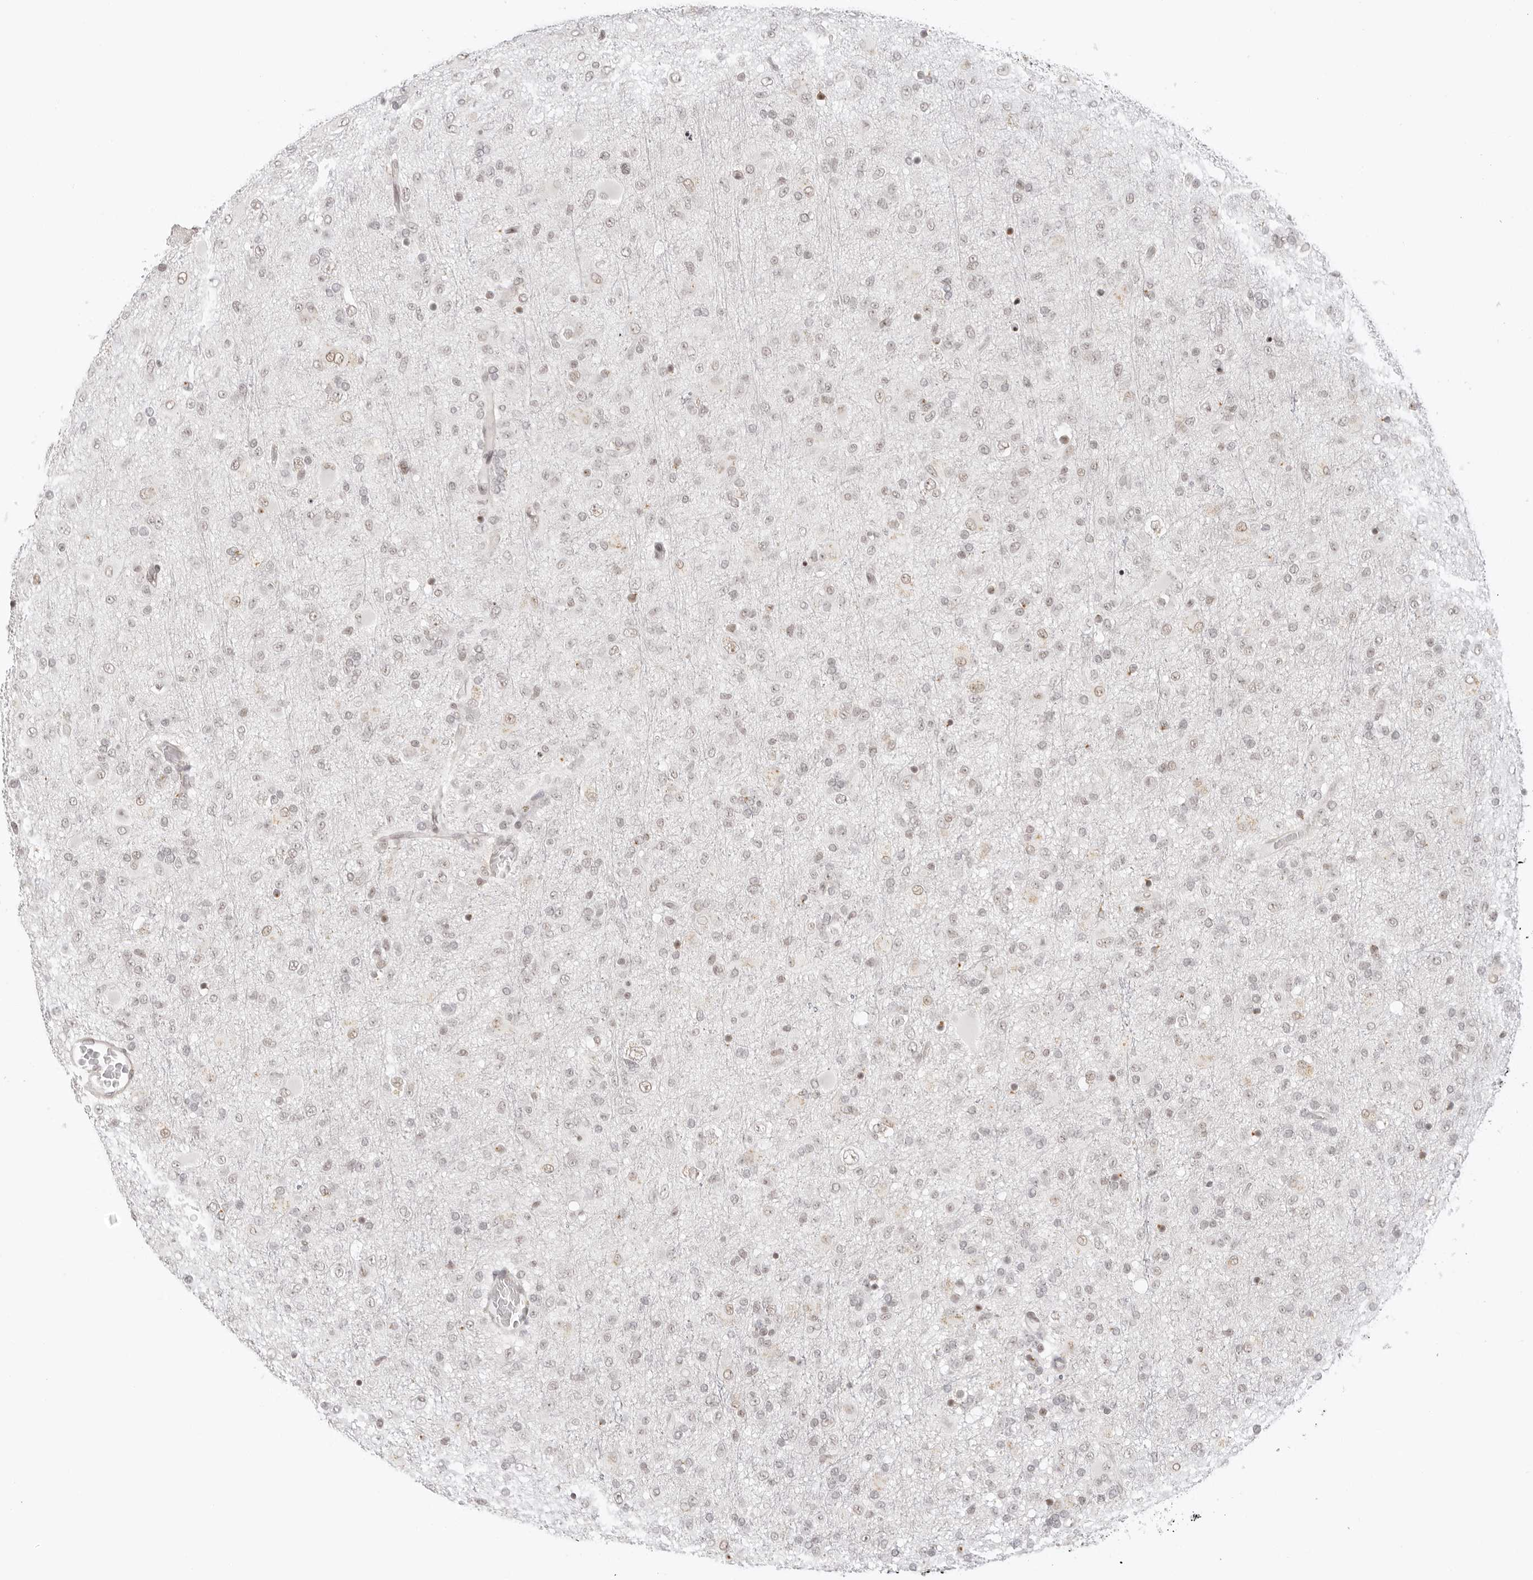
{"staining": {"intensity": "weak", "quantity": "<25%", "location": "nuclear"}, "tissue": "glioma", "cell_type": "Tumor cells", "image_type": "cancer", "snomed": [{"axis": "morphology", "description": "Glioma, malignant, Low grade"}, {"axis": "topography", "description": "Brain"}], "caption": "Histopathology image shows no protein expression in tumor cells of glioma tissue. (Immunohistochemistry (ihc), brightfield microscopy, high magnification).", "gene": "TCIM", "patient": {"sex": "male", "age": 65}}